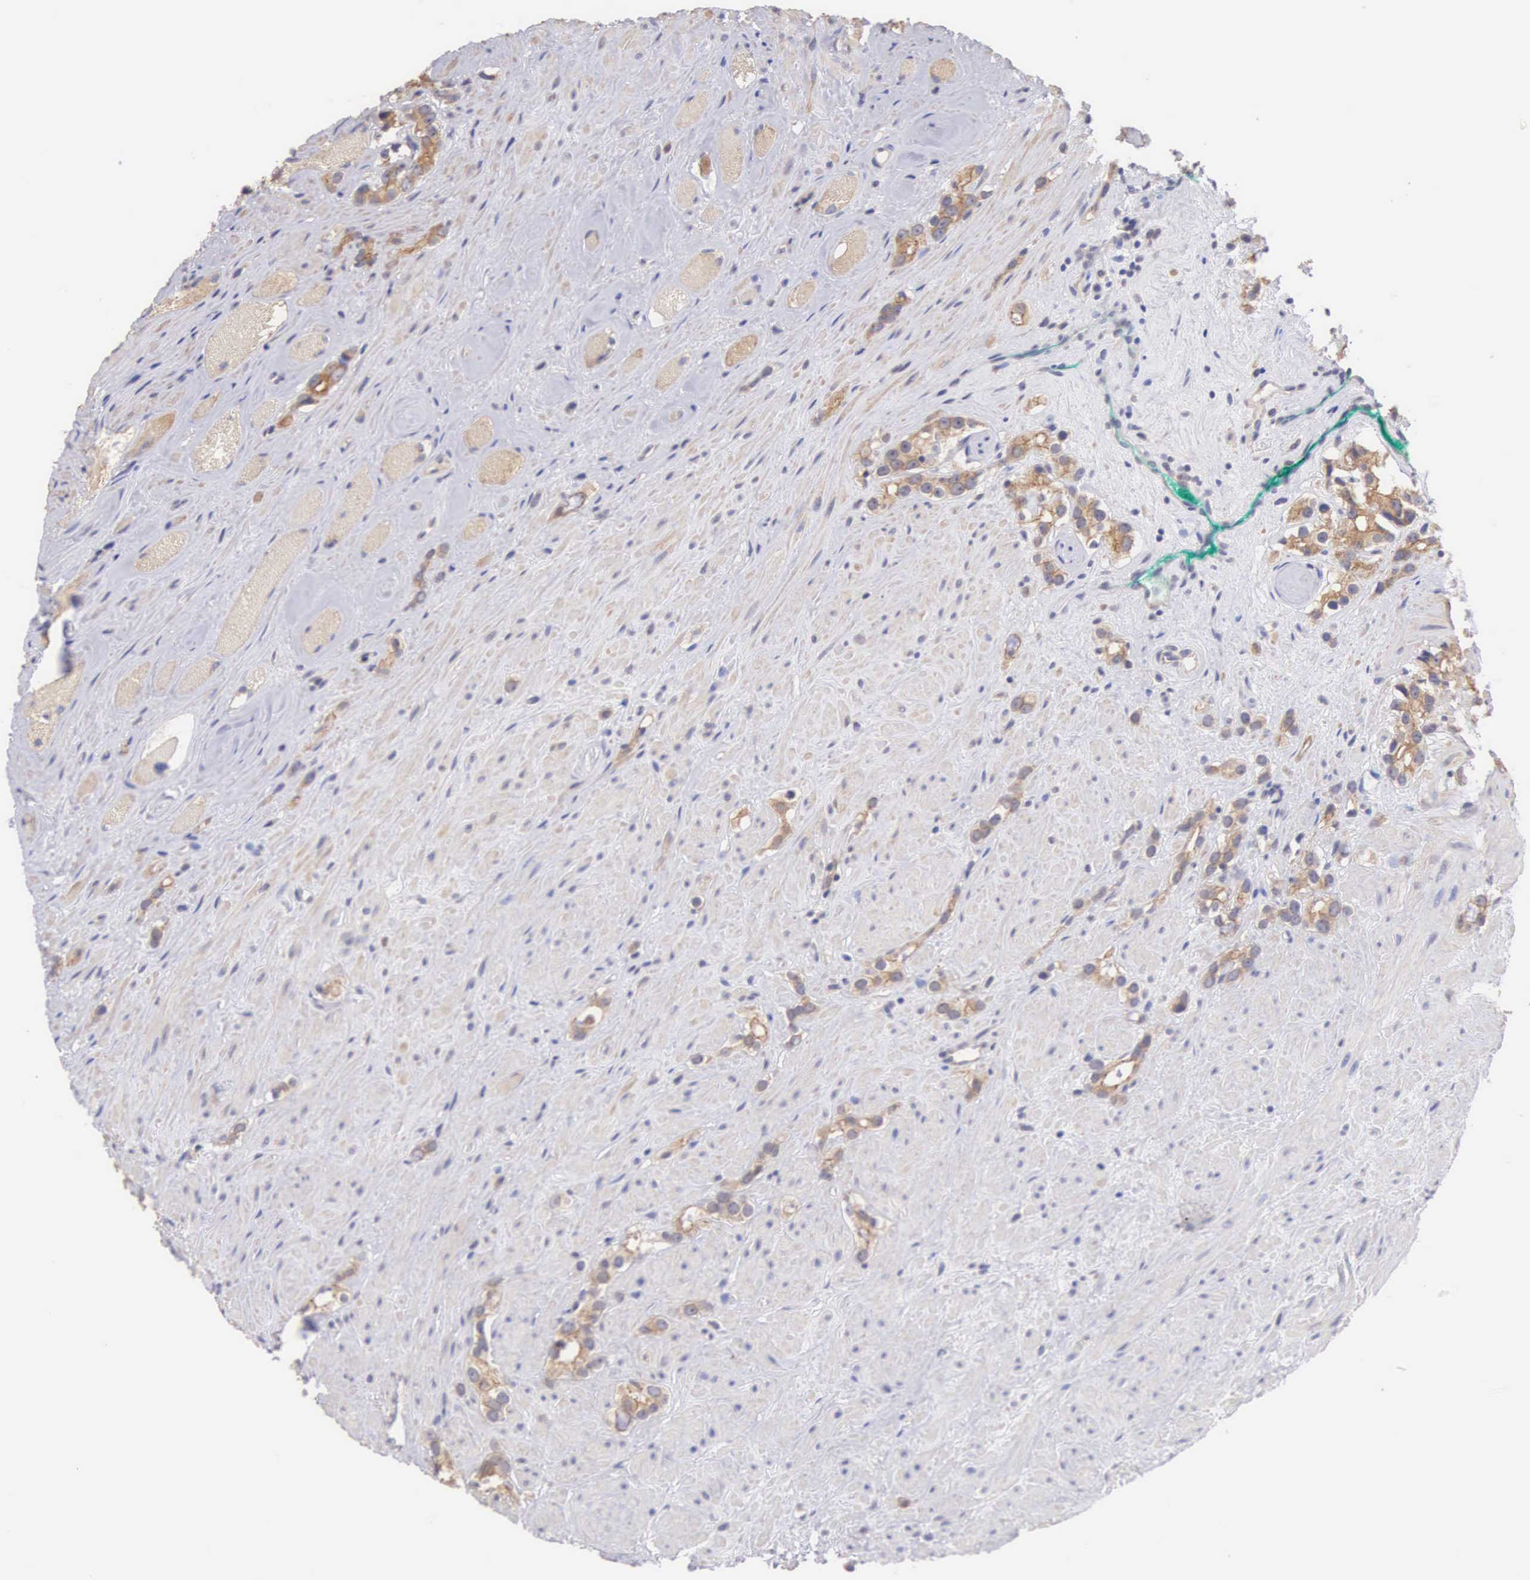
{"staining": {"intensity": "weak", "quantity": ">75%", "location": "cytoplasmic/membranous"}, "tissue": "prostate cancer", "cell_type": "Tumor cells", "image_type": "cancer", "snomed": [{"axis": "morphology", "description": "Adenocarcinoma, Medium grade"}, {"axis": "topography", "description": "Prostate"}], "caption": "Immunohistochemical staining of prostate cancer demonstrates low levels of weak cytoplasmic/membranous staining in about >75% of tumor cells. (Brightfield microscopy of DAB IHC at high magnification).", "gene": "NSDHL", "patient": {"sex": "male", "age": 73}}